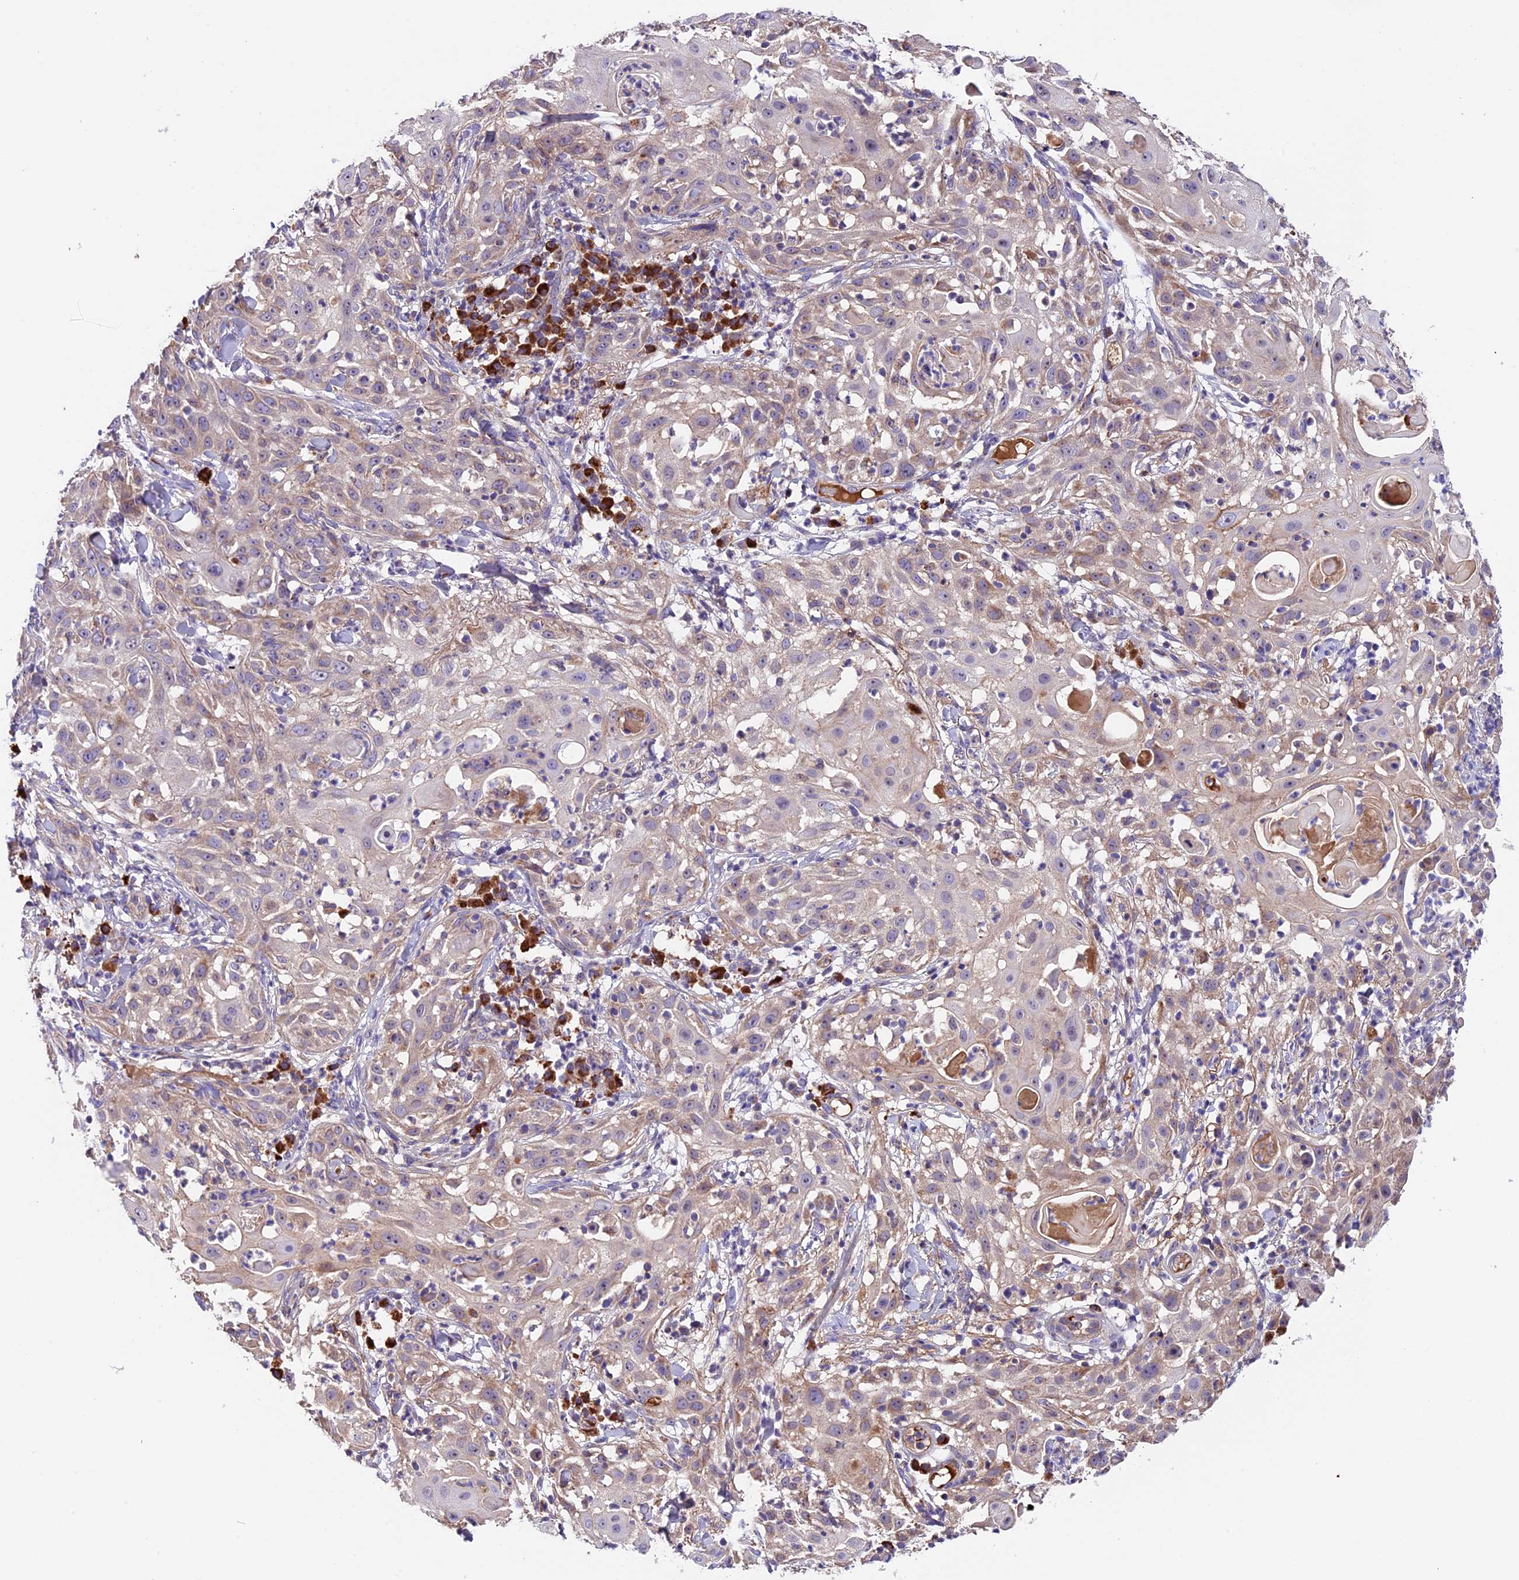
{"staining": {"intensity": "weak", "quantity": "25%-75%", "location": "cytoplasmic/membranous"}, "tissue": "skin cancer", "cell_type": "Tumor cells", "image_type": "cancer", "snomed": [{"axis": "morphology", "description": "Squamous cell carcinoma, NOS"}, {"axis": "topography", "description": "Skin"}], "caption": "Protein positivity by immunohistochemistry exhibits weak cytoplasmic/membranous staining in approximately 25%-75% of tumor cells in skin cancer.", "gene": "METTL22", "patient": {"sex": "female", "age": 44}}